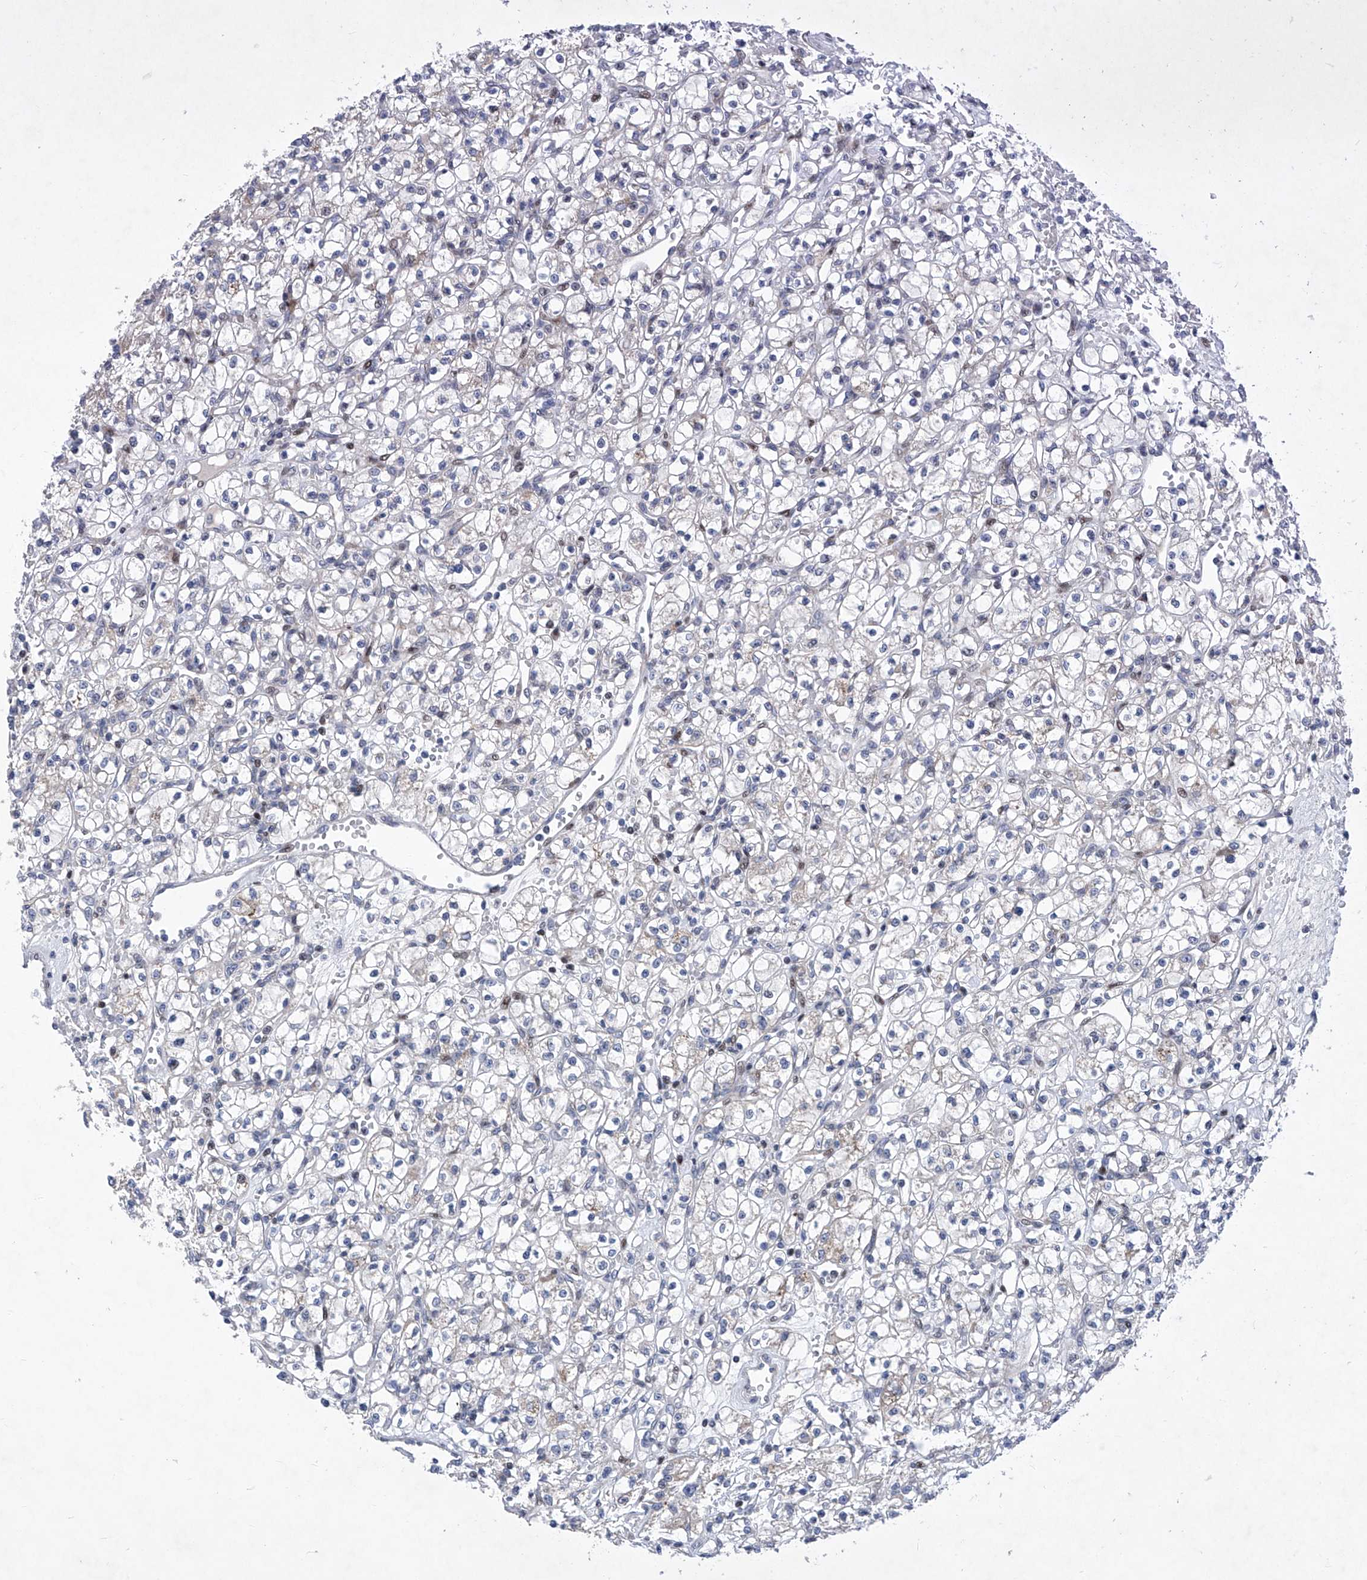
{"staining": {"intensity": "negative", "quantity": "none", "location": "none"}, "tissue": "renal cancer", "cell_type": "Tumor cells", "image_type": "cancer", "snomed": [{"axis": "morphology", "description": "Adenocarcinoma, NOS"}, {"axis": "topography", "description": "Kidney"}], "caption": "The image exhibits no significant expression in tumor cells of renal adenocarcinoma.", "gene": "NUFIP1", "patient": {"sex": "female", "age": 59}}